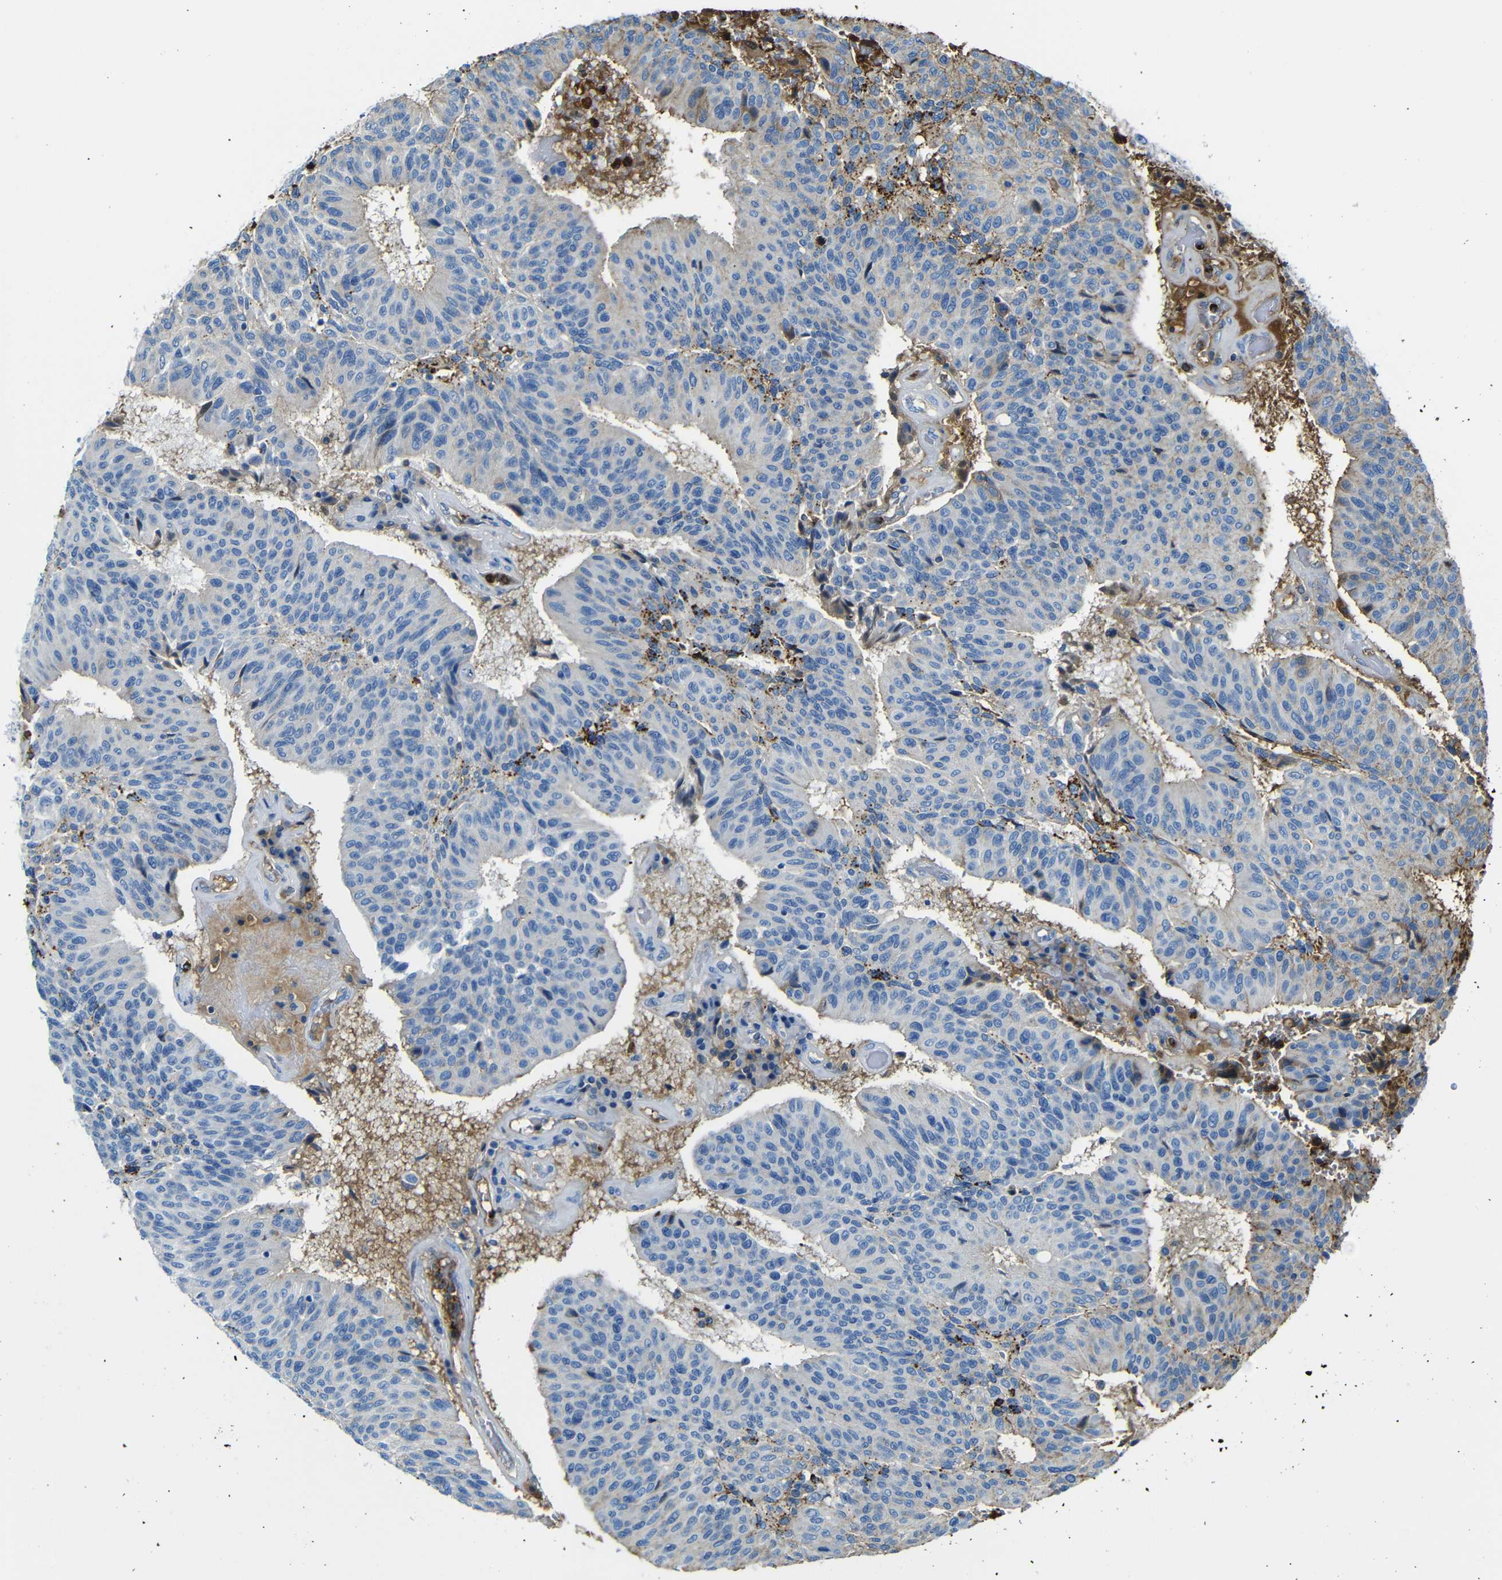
{"staining": {"intensity": "moderate", "quantity": "<25%", "location": "cytoplasmic/membranous"}, "tissue": "urothelial cancer", "cell_type": "Tumor cells", "image_type": "cancer", "snomed": [{"axis": "morphology", "description": "Urothelial carcinoma, High grade"}, {"axis": "topography", "description": "Urinary bladder"}], "caption": "Immunohistochemical staining of human high-grade urothelial carcinoma demonstrates low levels of moderate cytoplasmic/membranous protein positivity in approximately <25% of tumor cells. Ihc stains the protein in brown and the nuclei are stained blue.", "gene": "SERPINA1", "patient": {"sex": "male", "age": 66}}